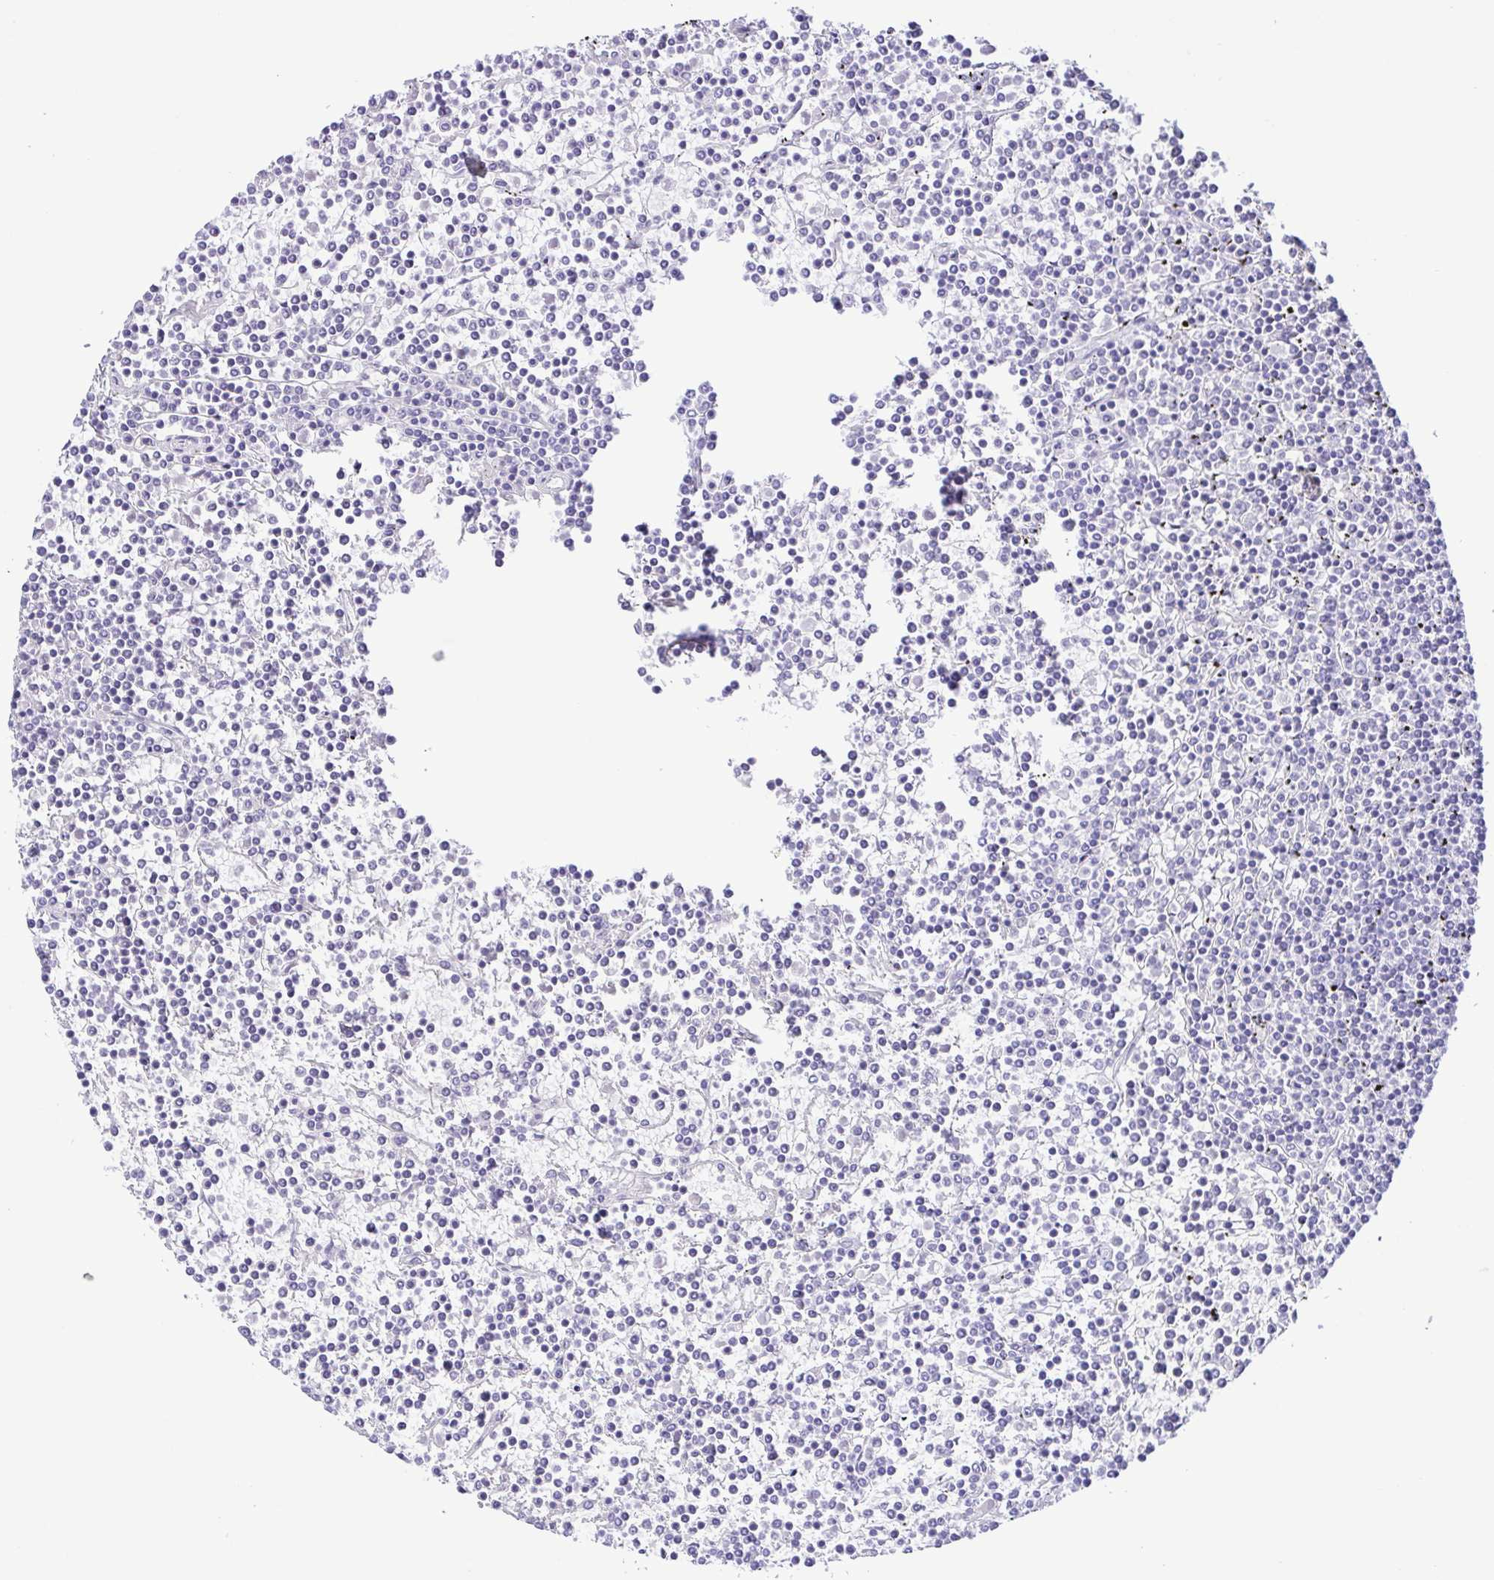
{"staining": {"intensity": "negative", "quantity": "none", "location": "none"}, "tissue": "lymphoma", "cell_type": "Tumor cells", "image_type": "cancer", "snomed": [{"axis": "morphology", "description": "Malignant lymphoma, non-Hodgkin's type, Low grade"}, {"axis": "topography", "description": "Spleen"}], "caption": "The immunohistochemistry histopathology image has no significant staining in tumor cells of lymphoma tissue. (DAB immunohistochemistry (IHC), high magnification).", "gene": "DCLK2", "patient": {"sex": "female", "age": 19}}